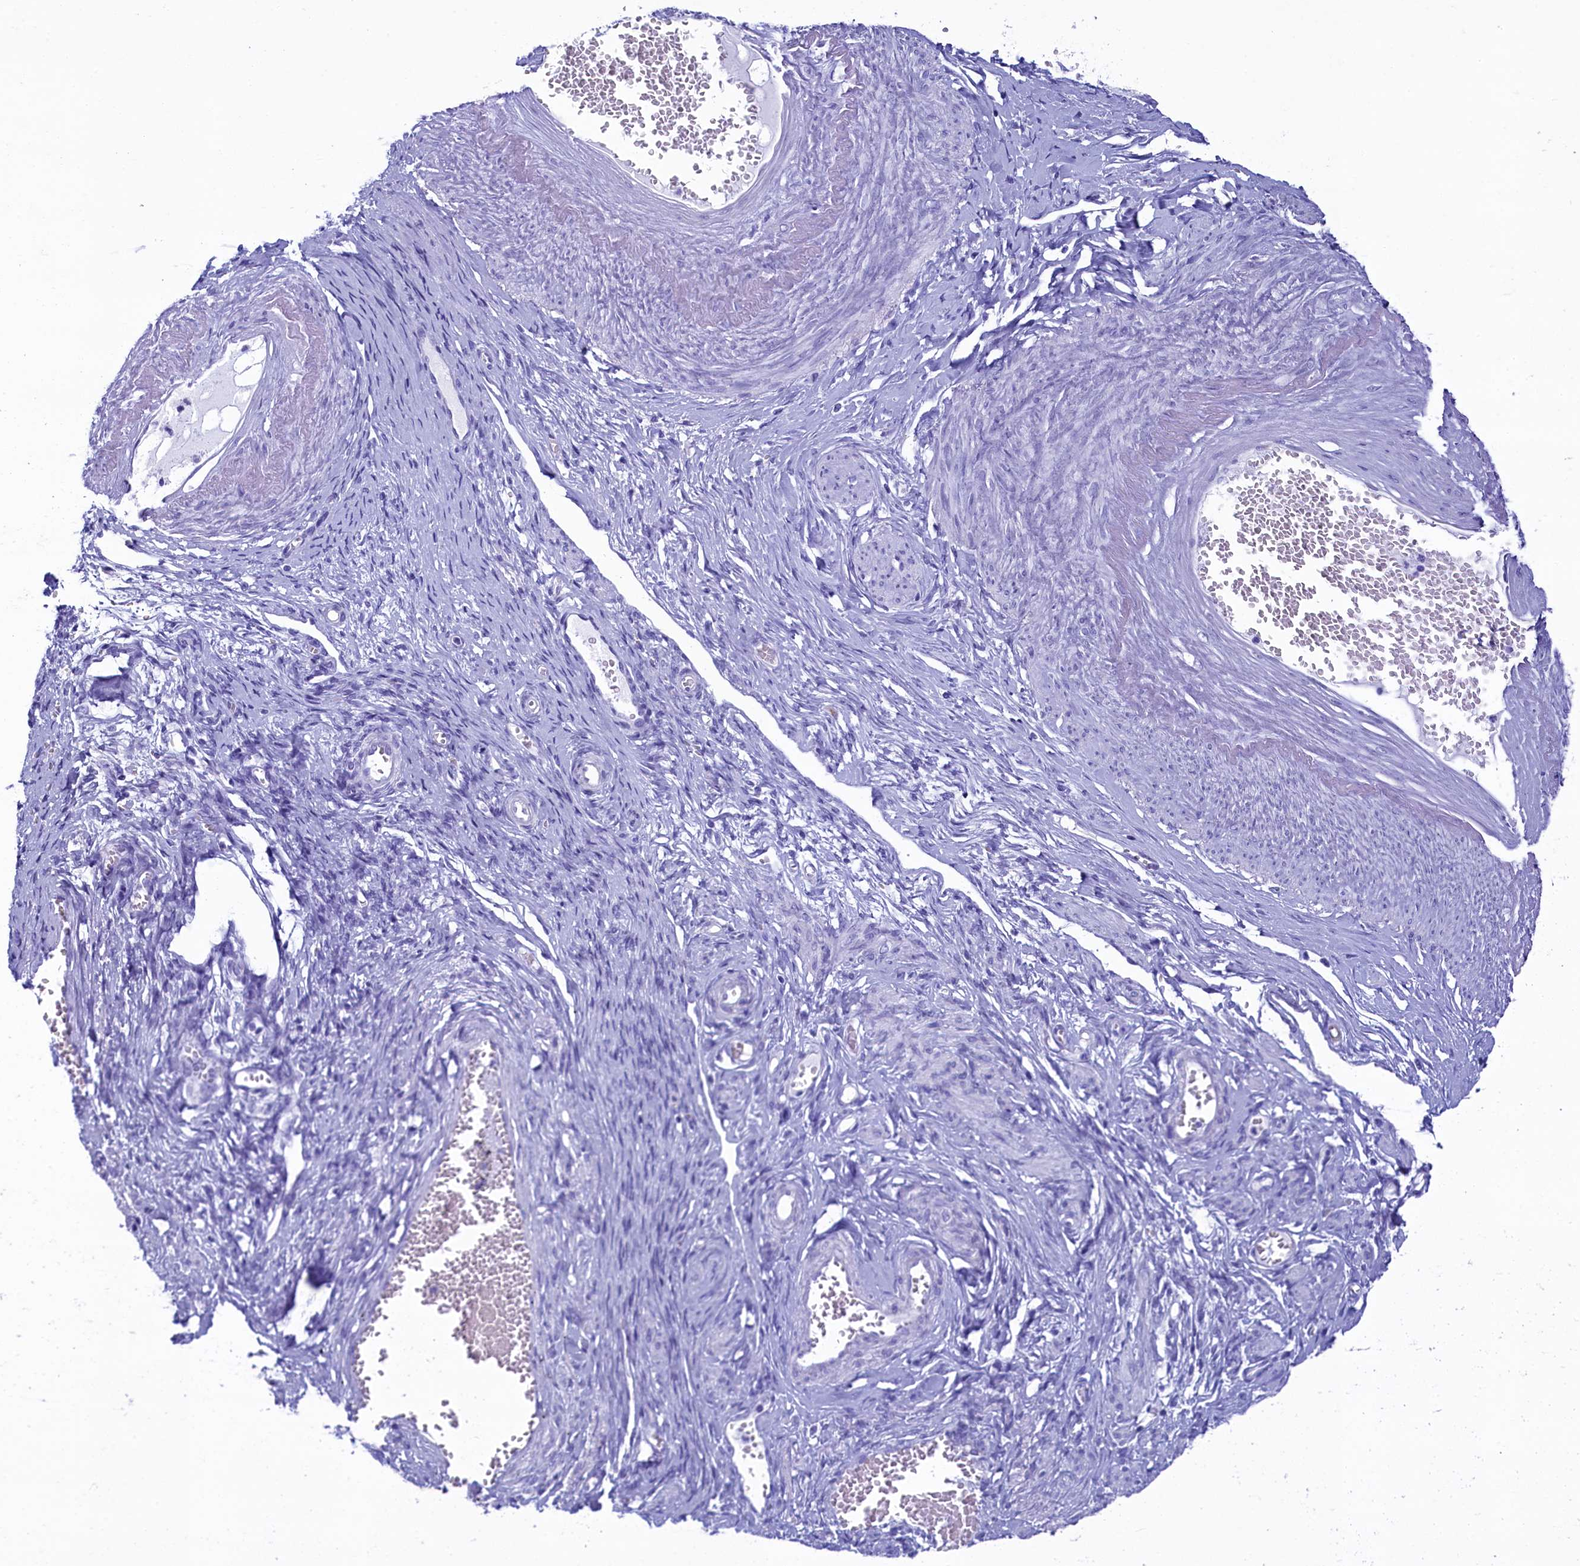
{"staining": {"intensity": "negative", "quantity": "none", "location": "none"}, "tissue": "adipose tissue", "cell_type": "Adipocytes", "image_type": "normal", "snomed": [{"axis": "morphology", "description": "Normal tissue, NOS"}, {"axis": "topography", "description": "Vascular tissue"}, {"axis": "topography", "description": "Fallopian tube"}, {"axis": "topography", "description": "Ovary"}], "caption": "This is a image of immunohistochemistry staining of benign adipose tissue, which shows no expression in adipocytes.", "gene": "SKA3", "patient": {"sex": "female", "age": 67}}